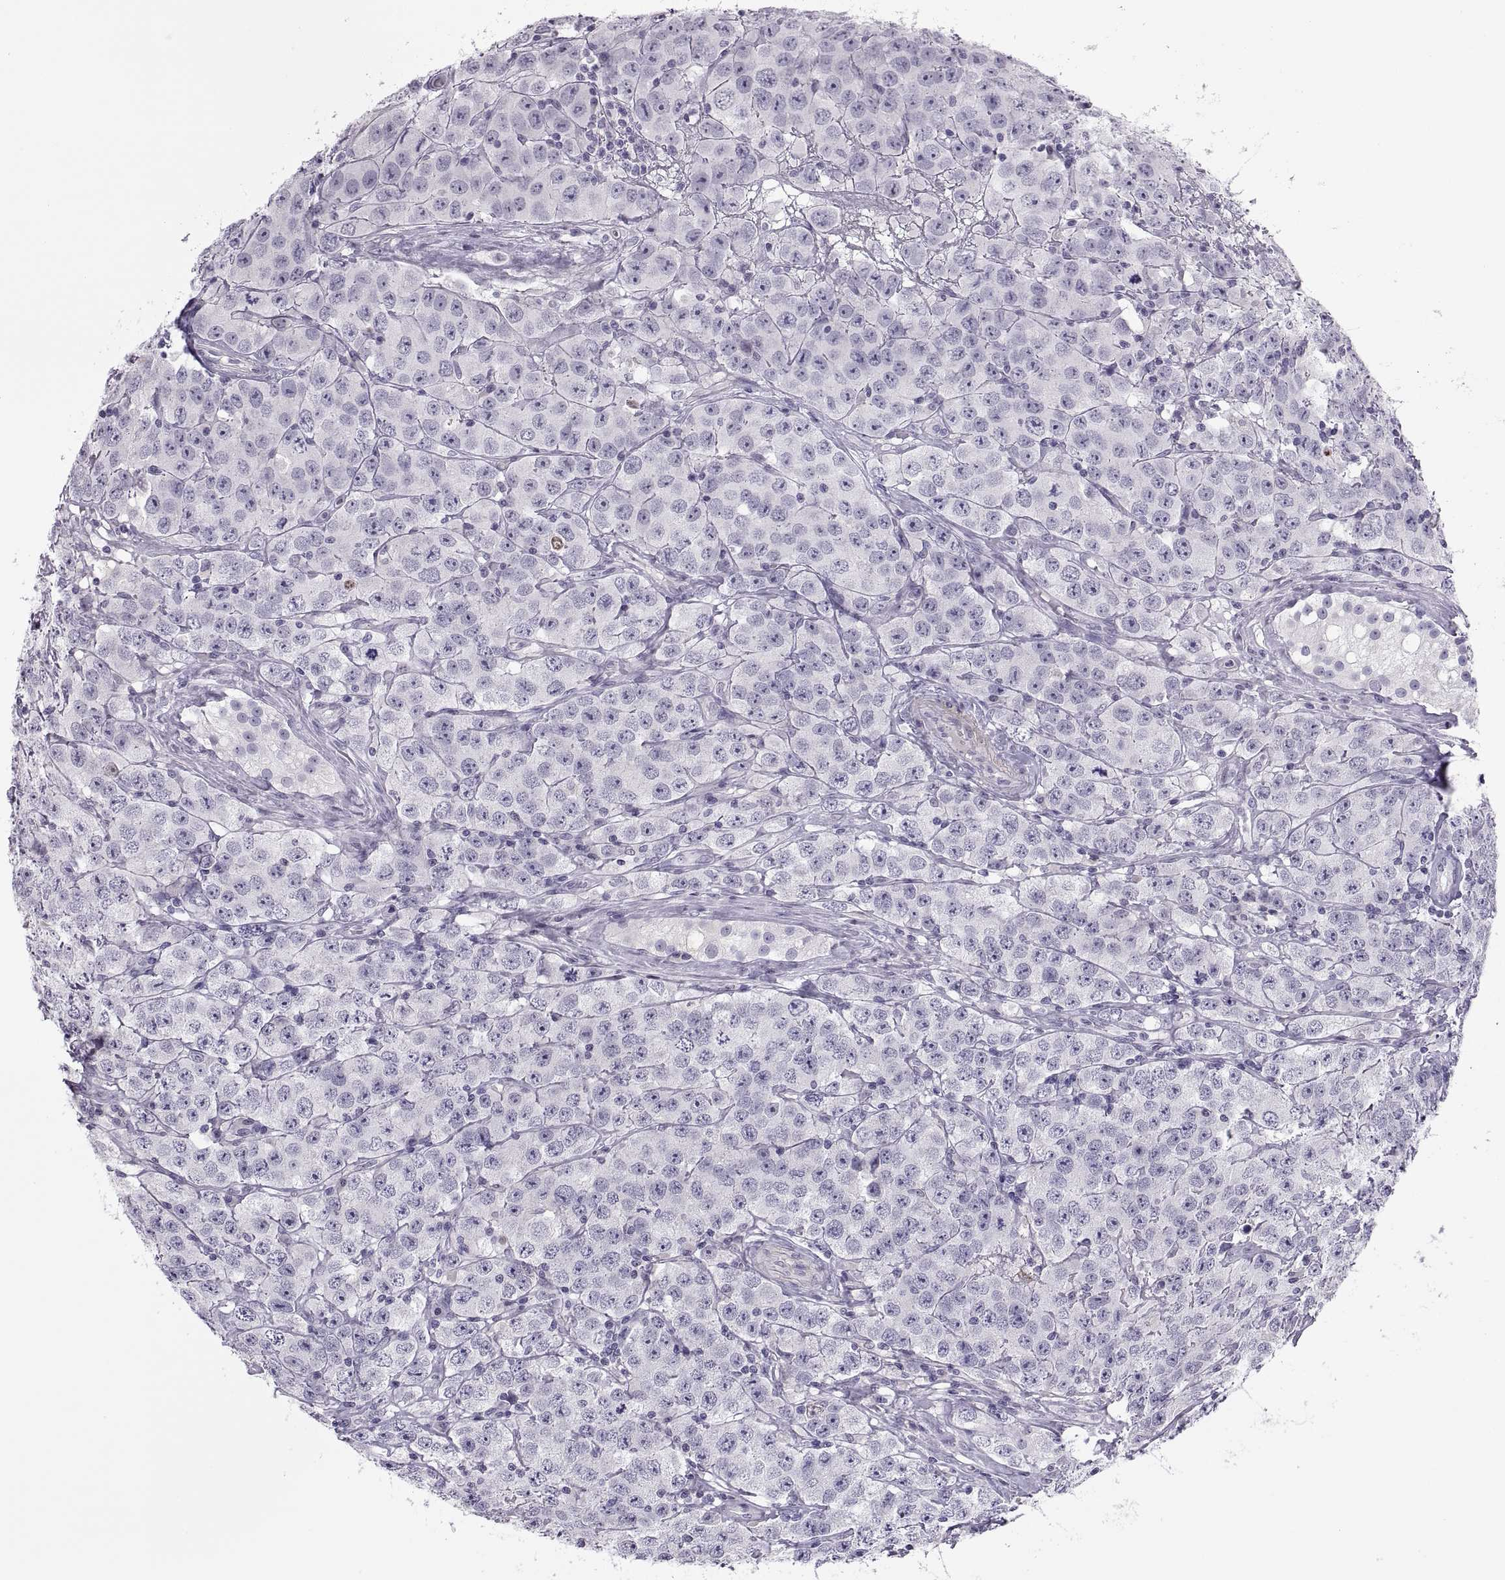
{"staining": {"intensity": "negative", "quantity": "none", "location": "none"}, "tissue": "testis cancer", "cell_type": "Tumor cells", "image_type": "cancer", "snomed": [{"axis": "morphology", "description": "Seminoma, NOS"}, {"axis": "topography", "description": "Testis"}], "caption": "Immunohistochemistry (IHC) image of neoplastic tissue: human testis cancer stained with DAB (3,3'-diaminobenzidine) exhibits no significant protein expression in tumor cells.", "gene": "CHCT1", "patient": {"sex": "male", "age": 52}}